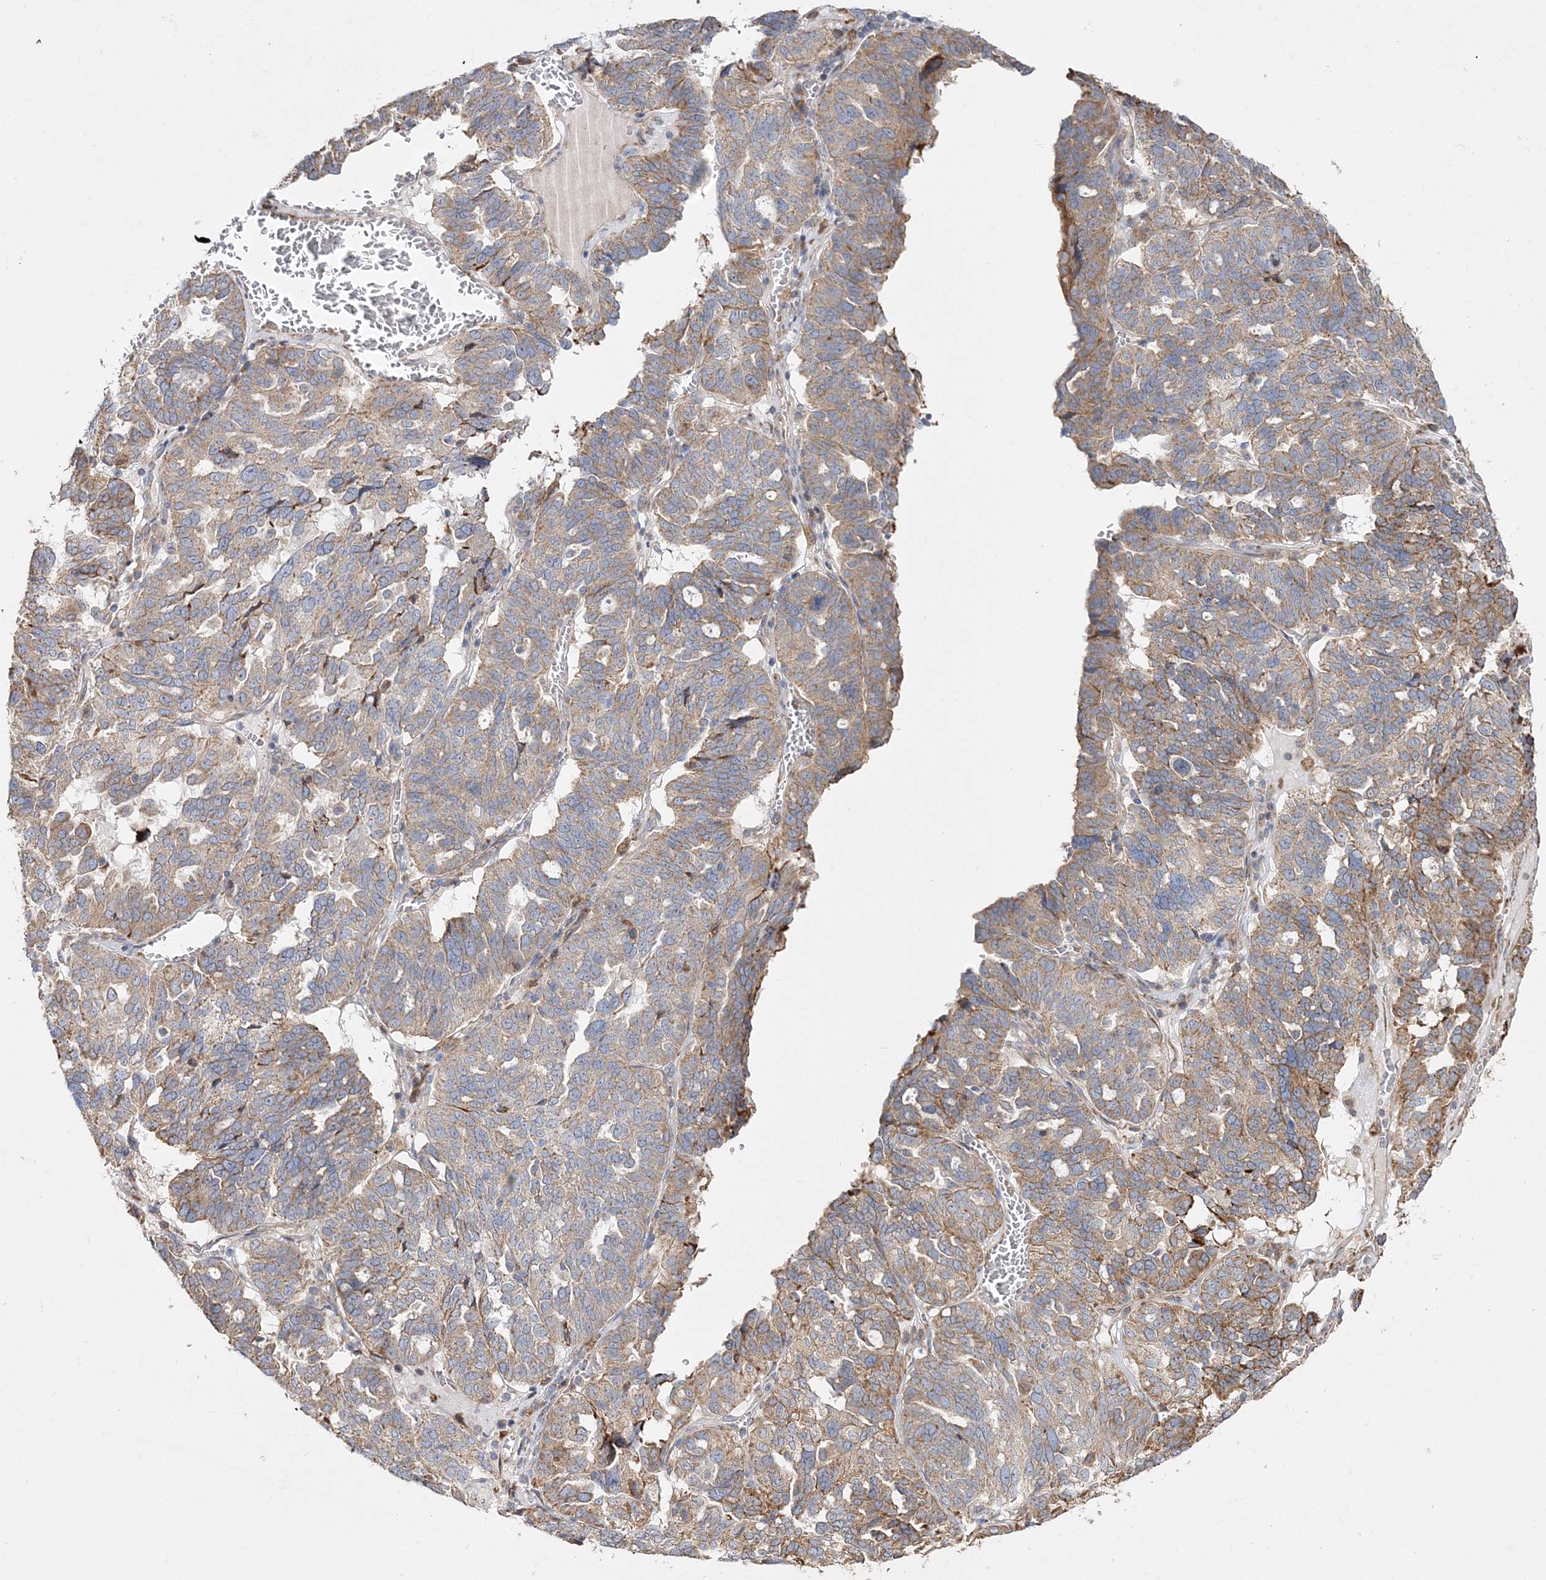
{"staining": {"intensity": "moderate", "quantity": ">75%", "location": "cytoplasmic/membranous"}, "tissue": "ovarian cancer", "cell_type": "Tumor cells", "image_type": "cancer", "snomed": [{"axis": "morphology", "description": "Cystadenocarcinoma, serous, NOS"}, {"axis": "topography", "description": "Ovary"}], "caption": "Ovarian serous cystadenocarcinoma stained with a brown dye reveals moderate cytoplasmic/membranous positive positivity in about >75% of tumor cells.", "gene": "ZFYVE16", "patient": {"sex": "female", "age": 59}}